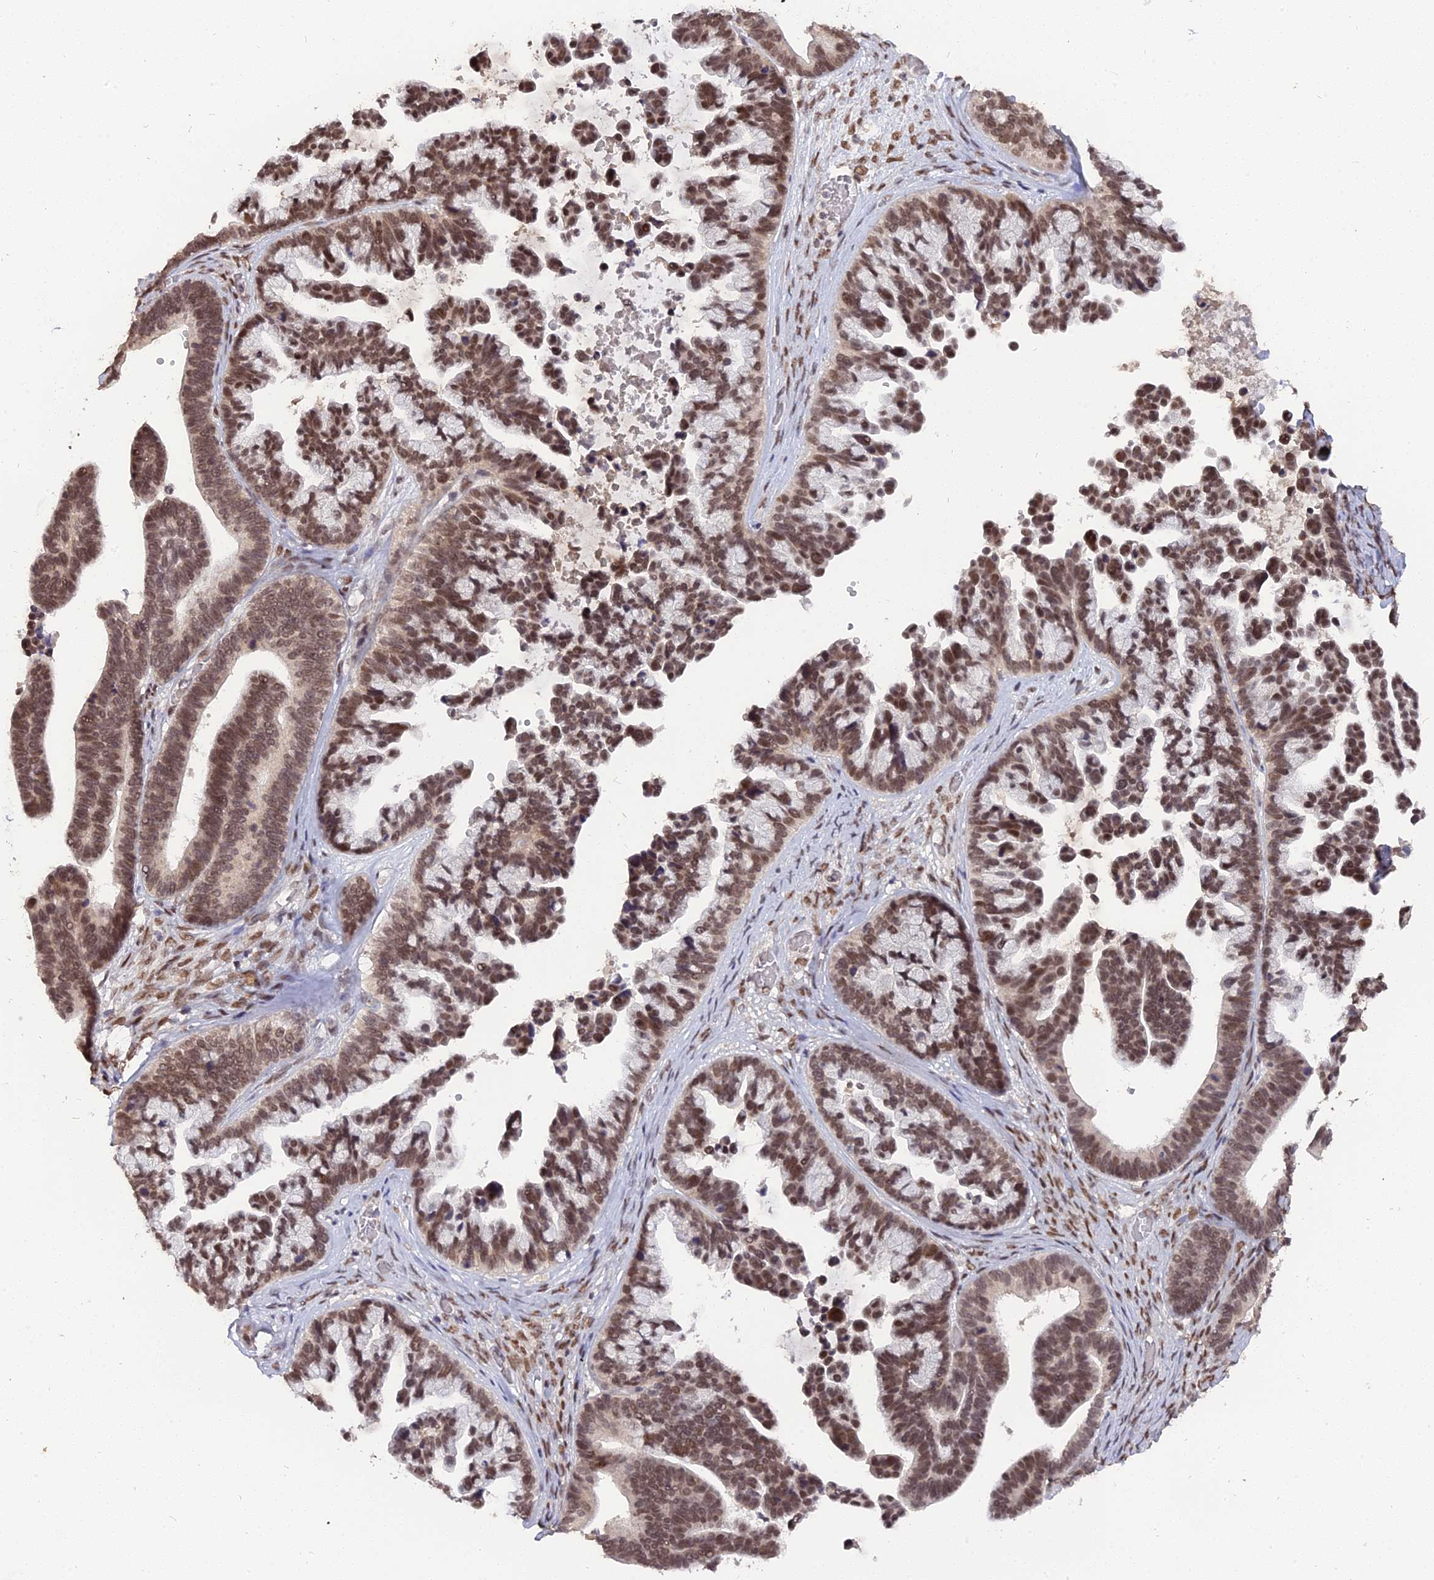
{"staining": {"intensity": "moderate", "quantity": ">75%", "location": "nuclear"}, "tissue": "ovarian cancer", "cell_type": "Tumor cells", "image_type": "cancer", "snomed": [{"axis": "morphology", "description": "Cystadenocarcinoma, serous, NOS"}, {"axis": "topography", "description": "Ovary"}], "caption": "Immunohistochemistry of serous cystadenocarcinoma (ovarian) exhibits medium levels of moderate nuclear positivity in about >75% of tumor cells.", "gene": "NR1H3", "patient": {"sex": "female", "age": 56}}